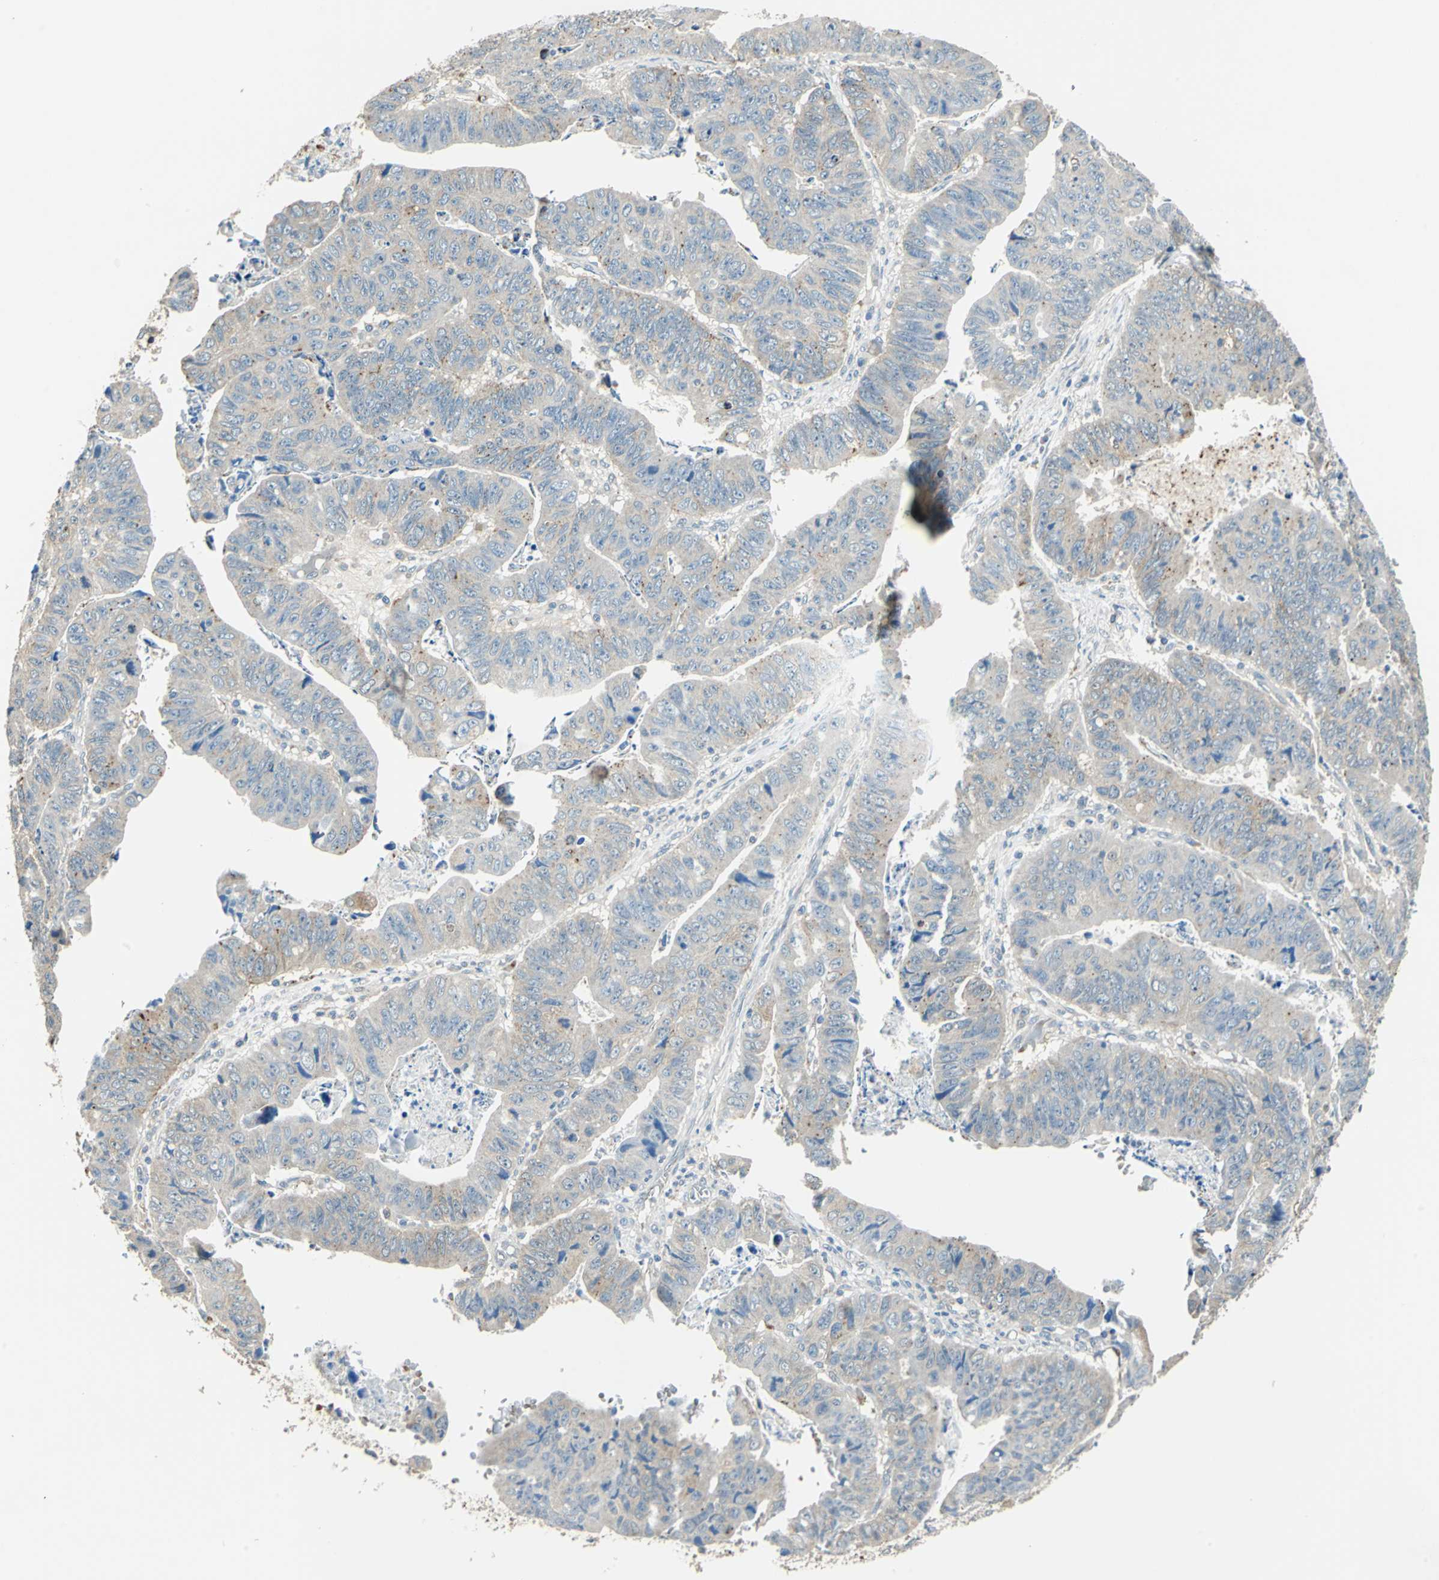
{"staining": {"intensity": "weak", "quantity": "25%-75%", "location": "cytoplasmic/membranous"}, "tissue": "stomach cancer", "cell_type": "Tumor cells", "image_type": "cancer", "snomed": [{"axis": "morphology", "description": "Adenocarcinoma, NOS"}, {"axis": "topography", "description": "Stomach, lower"}], "caption": "Stomach cancer stained for a protein (brown) exhibits weak cytoplasmic/membranous positive expression in approximately 25%-75% of tumor cells.", "gene": "NIT1", "patient": {"sex": "male", "age": 77}}